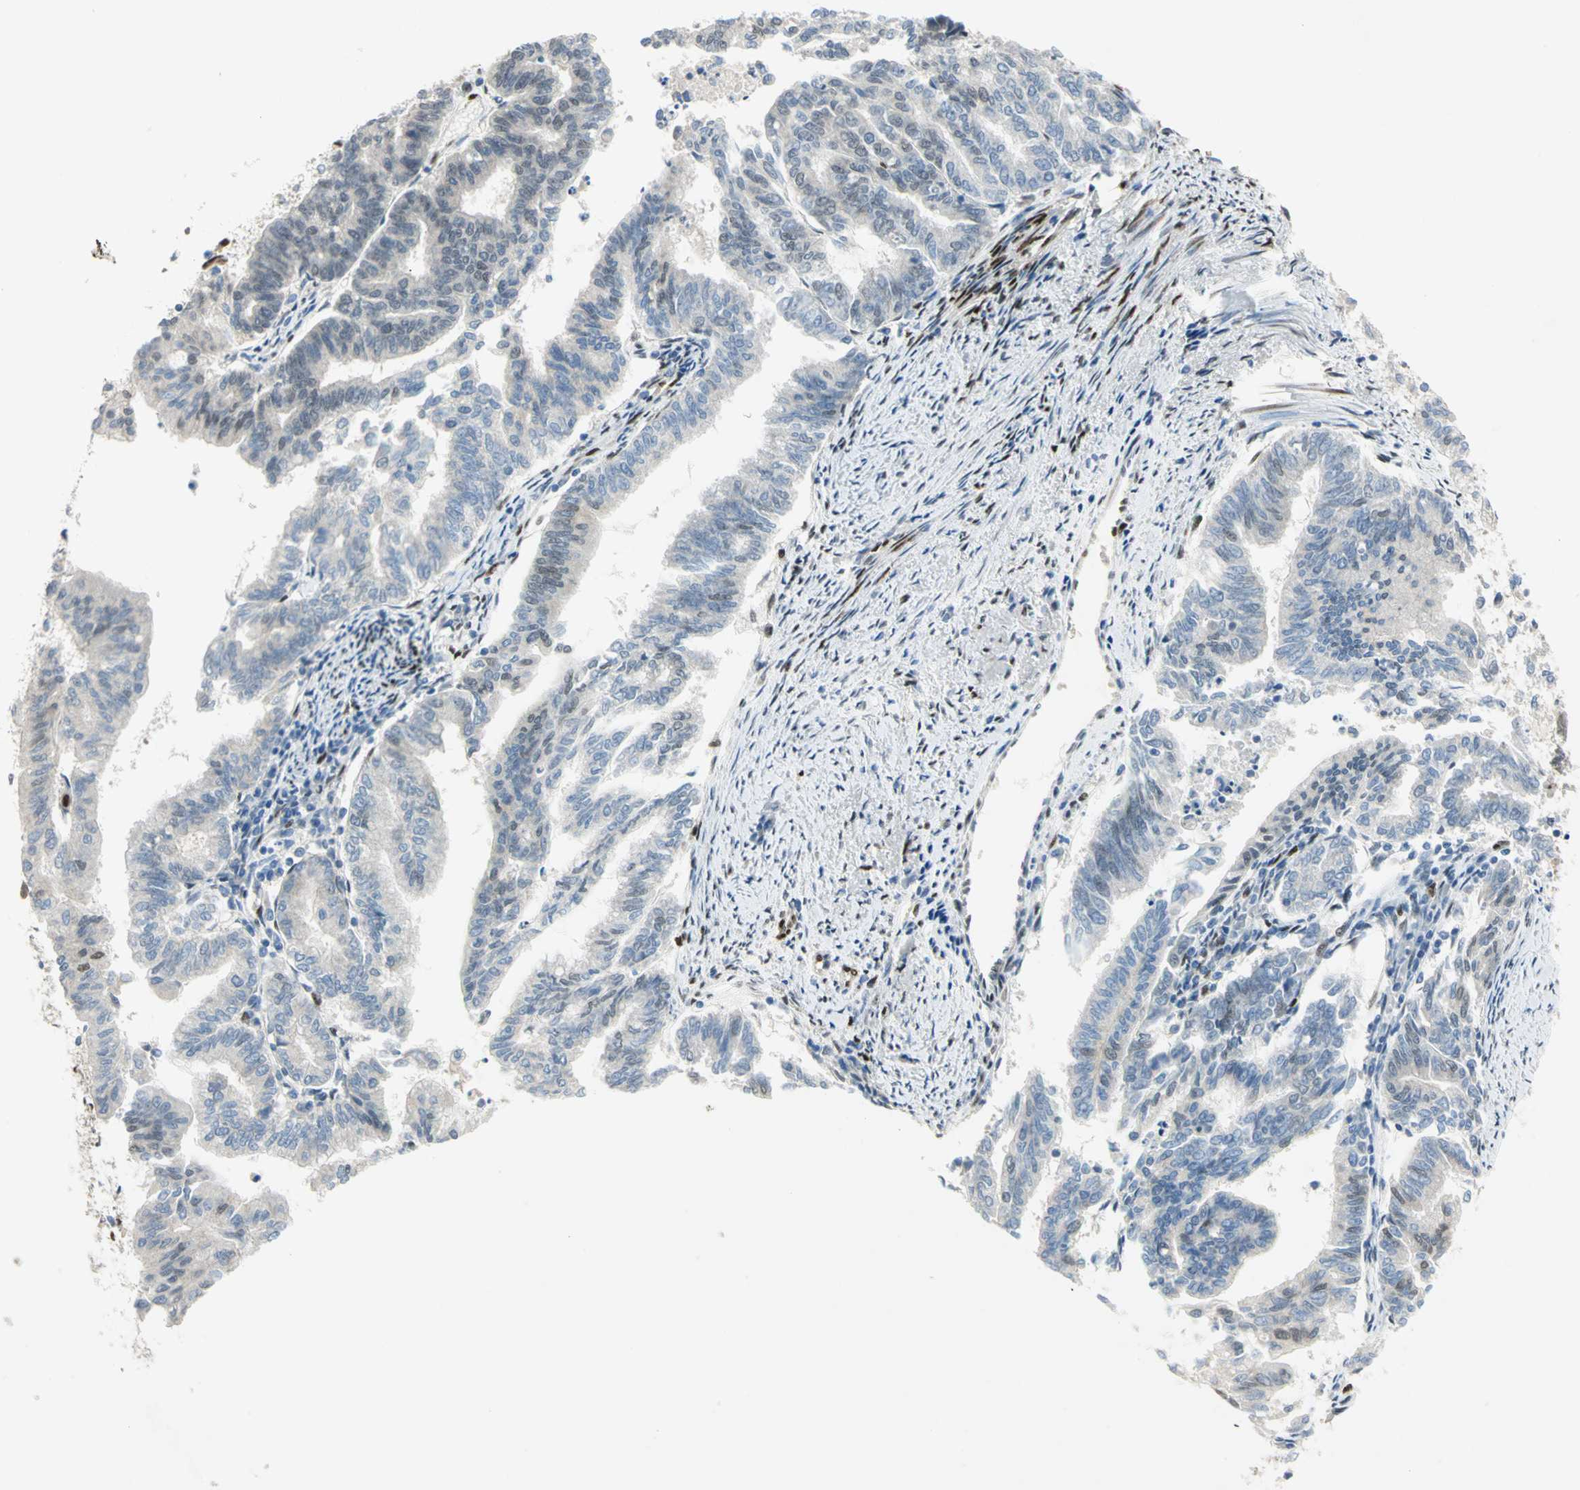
{"staining": {"intensity": "weak", "quantity": "<25%", "location": "cytoplasmic/membranous"}, "tissue": "endometrial cancer", "cell_type": "Tumor cells", "image_type": "cancer", "snomed": [{"axis": "morphology", "description": "Adenocarcinoma, NOS"}, {"axis": "topography", "description": "Endometrium"}], "caption": "DAB immunohistochemical staining of adenocarcinoma (endometrial) exhibits no significant staining in tumor cells.", "gene": "RBFOX2", "patient": {"sex": "female", "age": 79}}